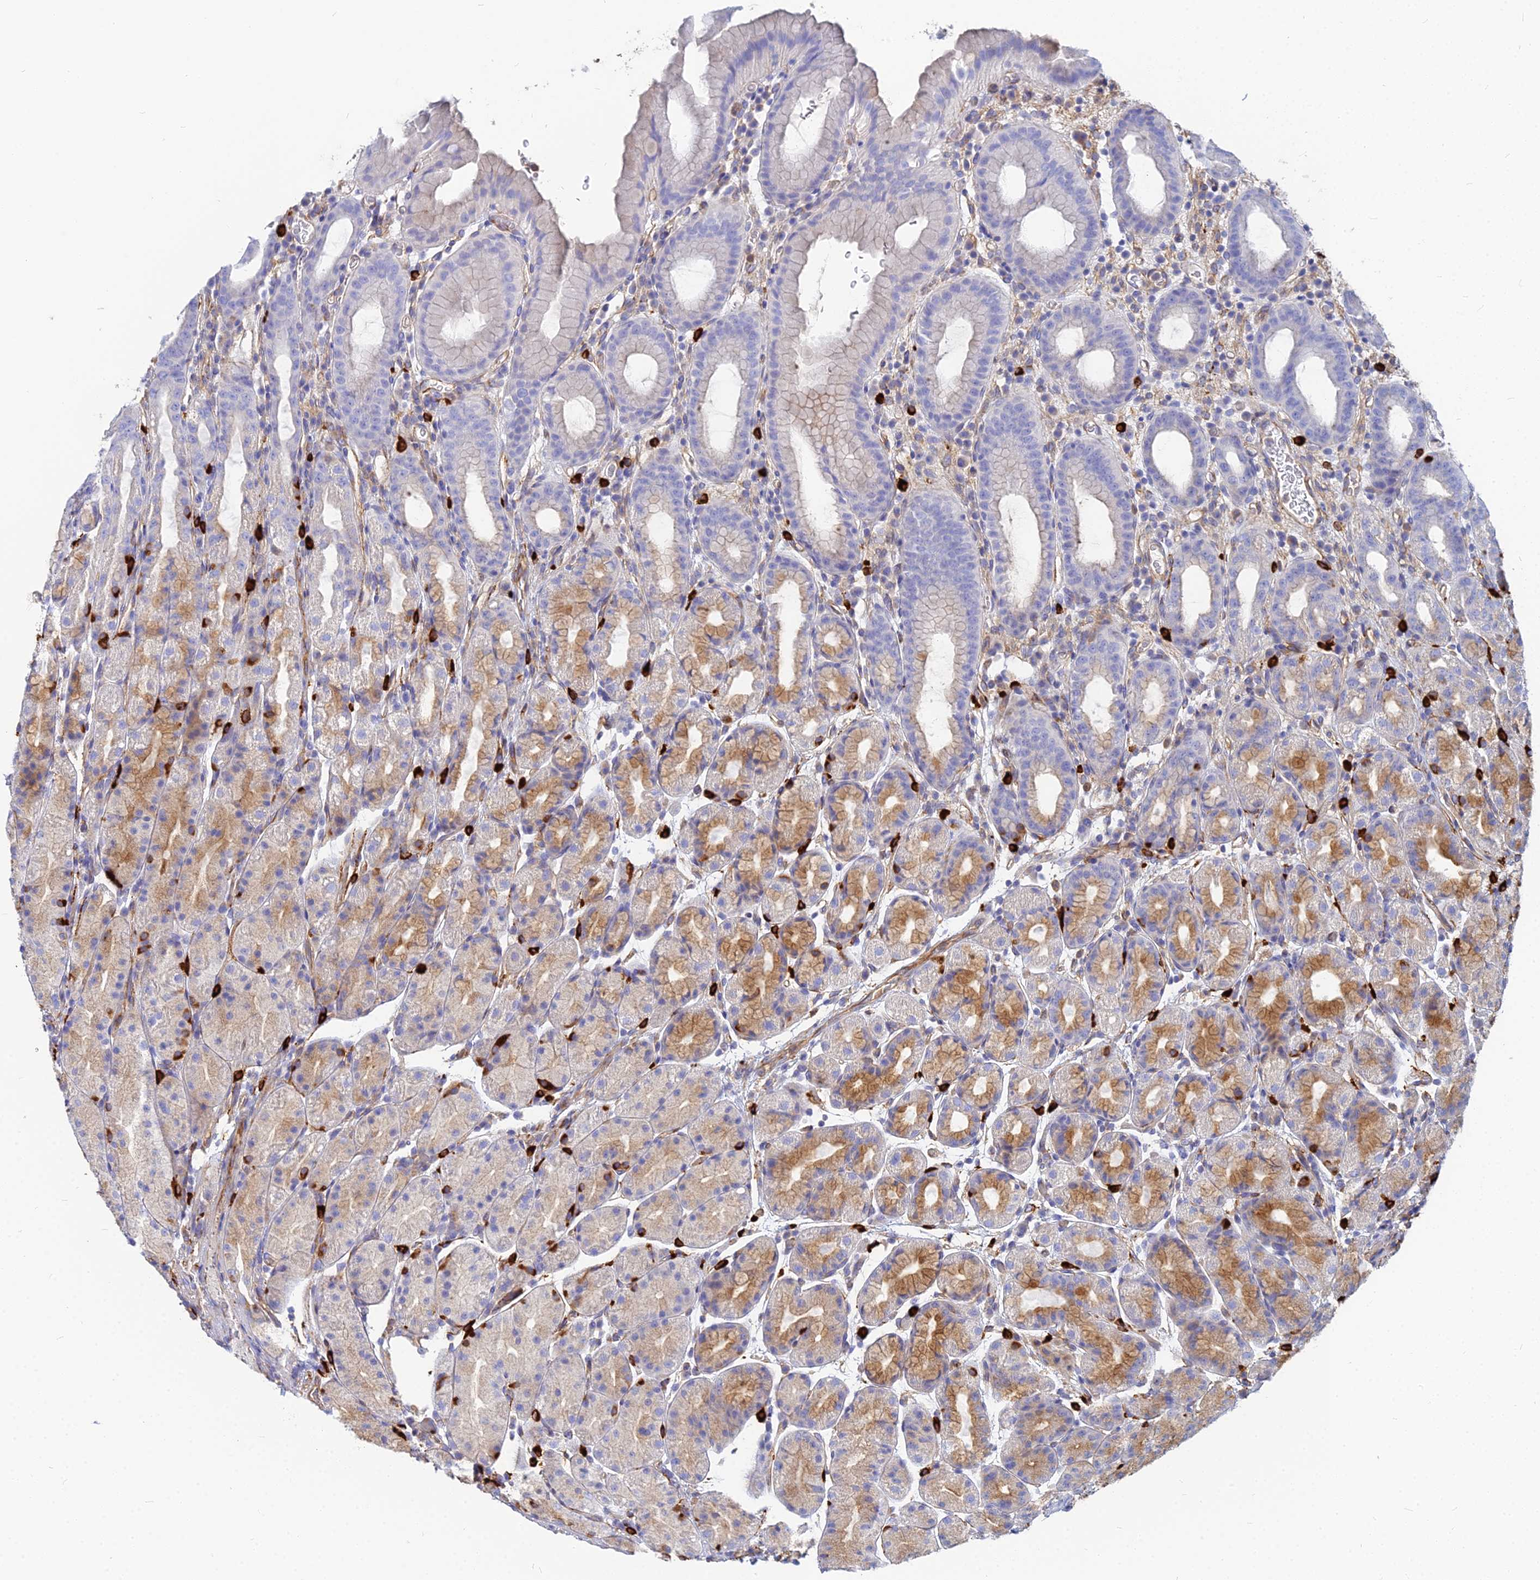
{"staining": {"intensity": "moderate", "quantity": "25%-75%", "location": "cytoplasmic/membranous"}, "tissue": "stomach", "cell_type": "Glandular cells", "image_type": "normal", "snomed": [{"axis": "morphology", "description": "Normal tissue, NOS"}, {"axis": "topography", "description": "Stomach, upper"}, {"axis": "topography", "description": "Stomach, lower"}, {"axis": "topography", "description": "Small intestine"}], "caption": "Immunohistochemistry of normal human stomach reveals medium levels of moderate cytoplasmic/membranous positivity in about 25%-75% of glandular cells. Immunohistochemistry (ihc) stains the protein in brown and the nuclei are stained blue.", "gene": "VAT1", "patient": {"sex": "male", "age": 68}}